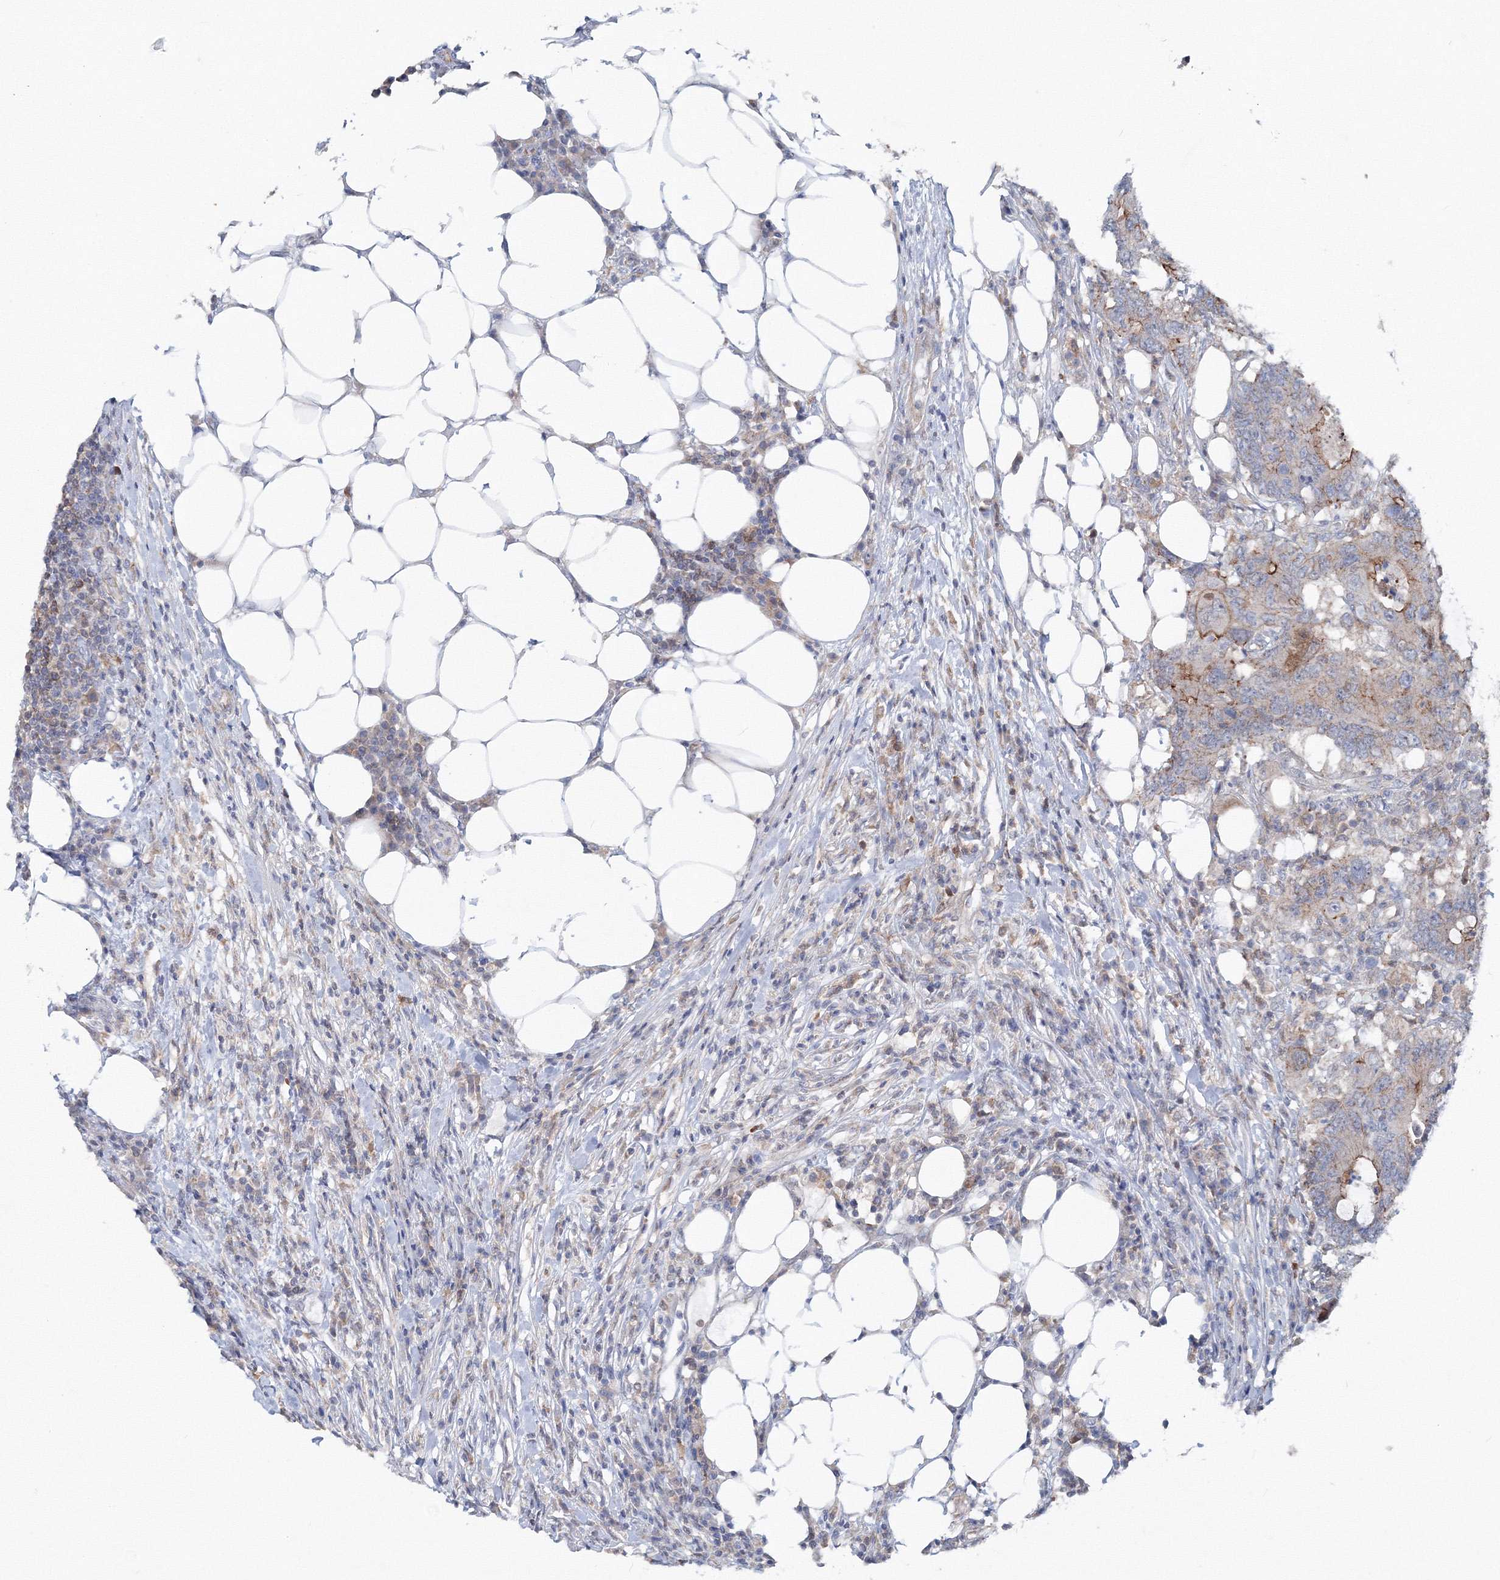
{"staining": {"intensity": "negative", "quantity": "none", "location": "none"}, "tissue": "colorectal cancer", "cell_type": "Tumor cells", "image_type": "cancer", "snomed": [{"axis": "morphology", "description": "Adenocarcinoma, NOS"}, {"axis": "topography", "description": "Colon"}], "caption": "Immunohistochemical staining of colorectal cancer (adenocarcinoma) reveals no significant staining in tumor cells. (Brightfield microscopy of DAB immunohistochemistry (IHC) at high magnification).", "gene": "GGA2", "patient": {"sex": "male", "age": 71}}